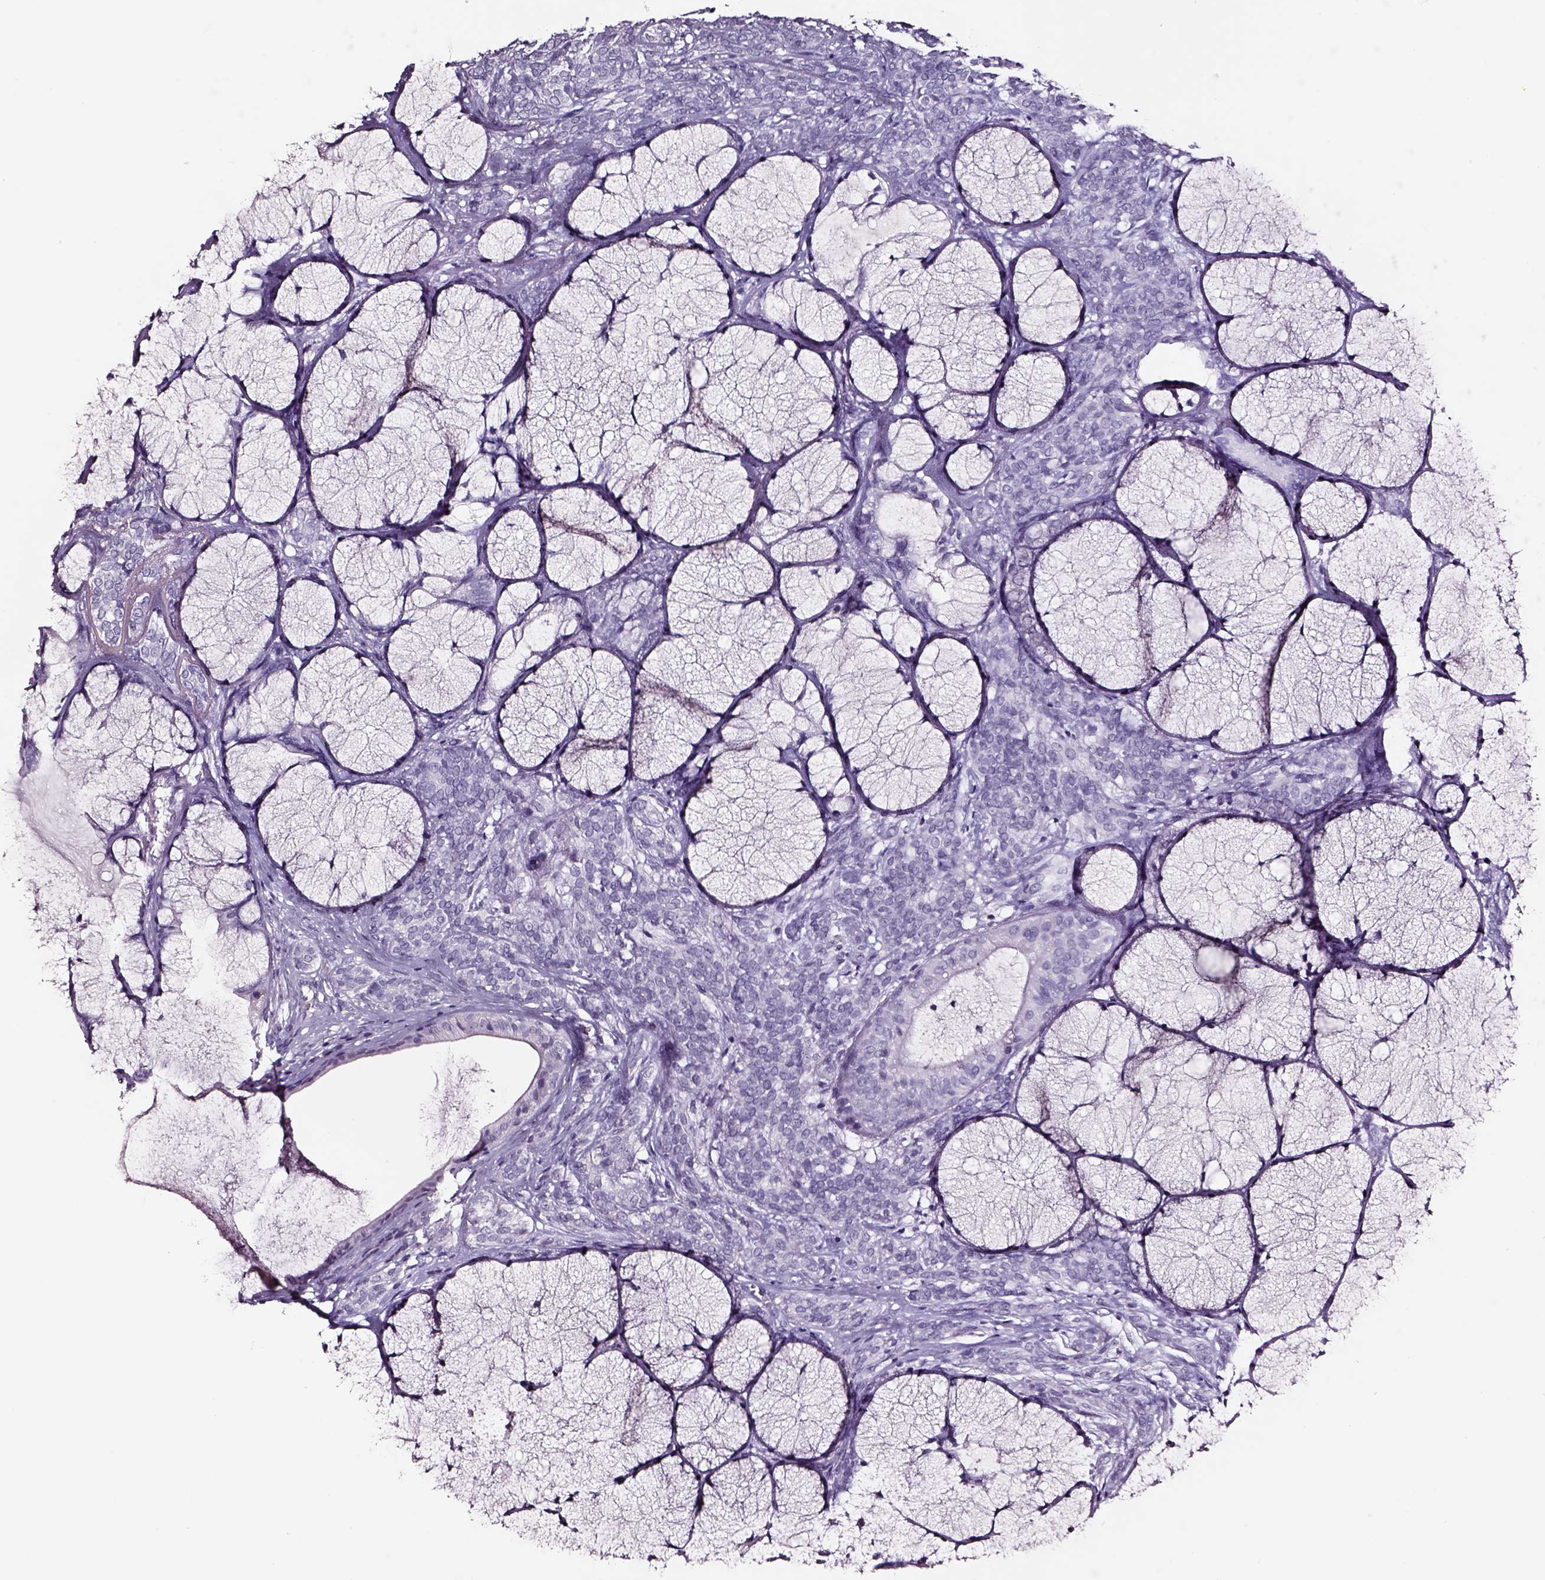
{"staining": {"intensity": "negative", "quantity": "none", "location": "none"}, "tissue": "head and neck cancer", "cell_type": "Tumor cells", "image_type": "cancer", "snomed": [{"axis": "morphology", "description": "Adenocarcinoma, NOS"}, {"axis": "topography", "description": "Head-Neck"}], "caption": "This is a image of IHC staining of head and neck cancer, which shows no positivity in tumor cells.", "gene": "SMIM17", "patient": {"sex": "female", "age": 57}}